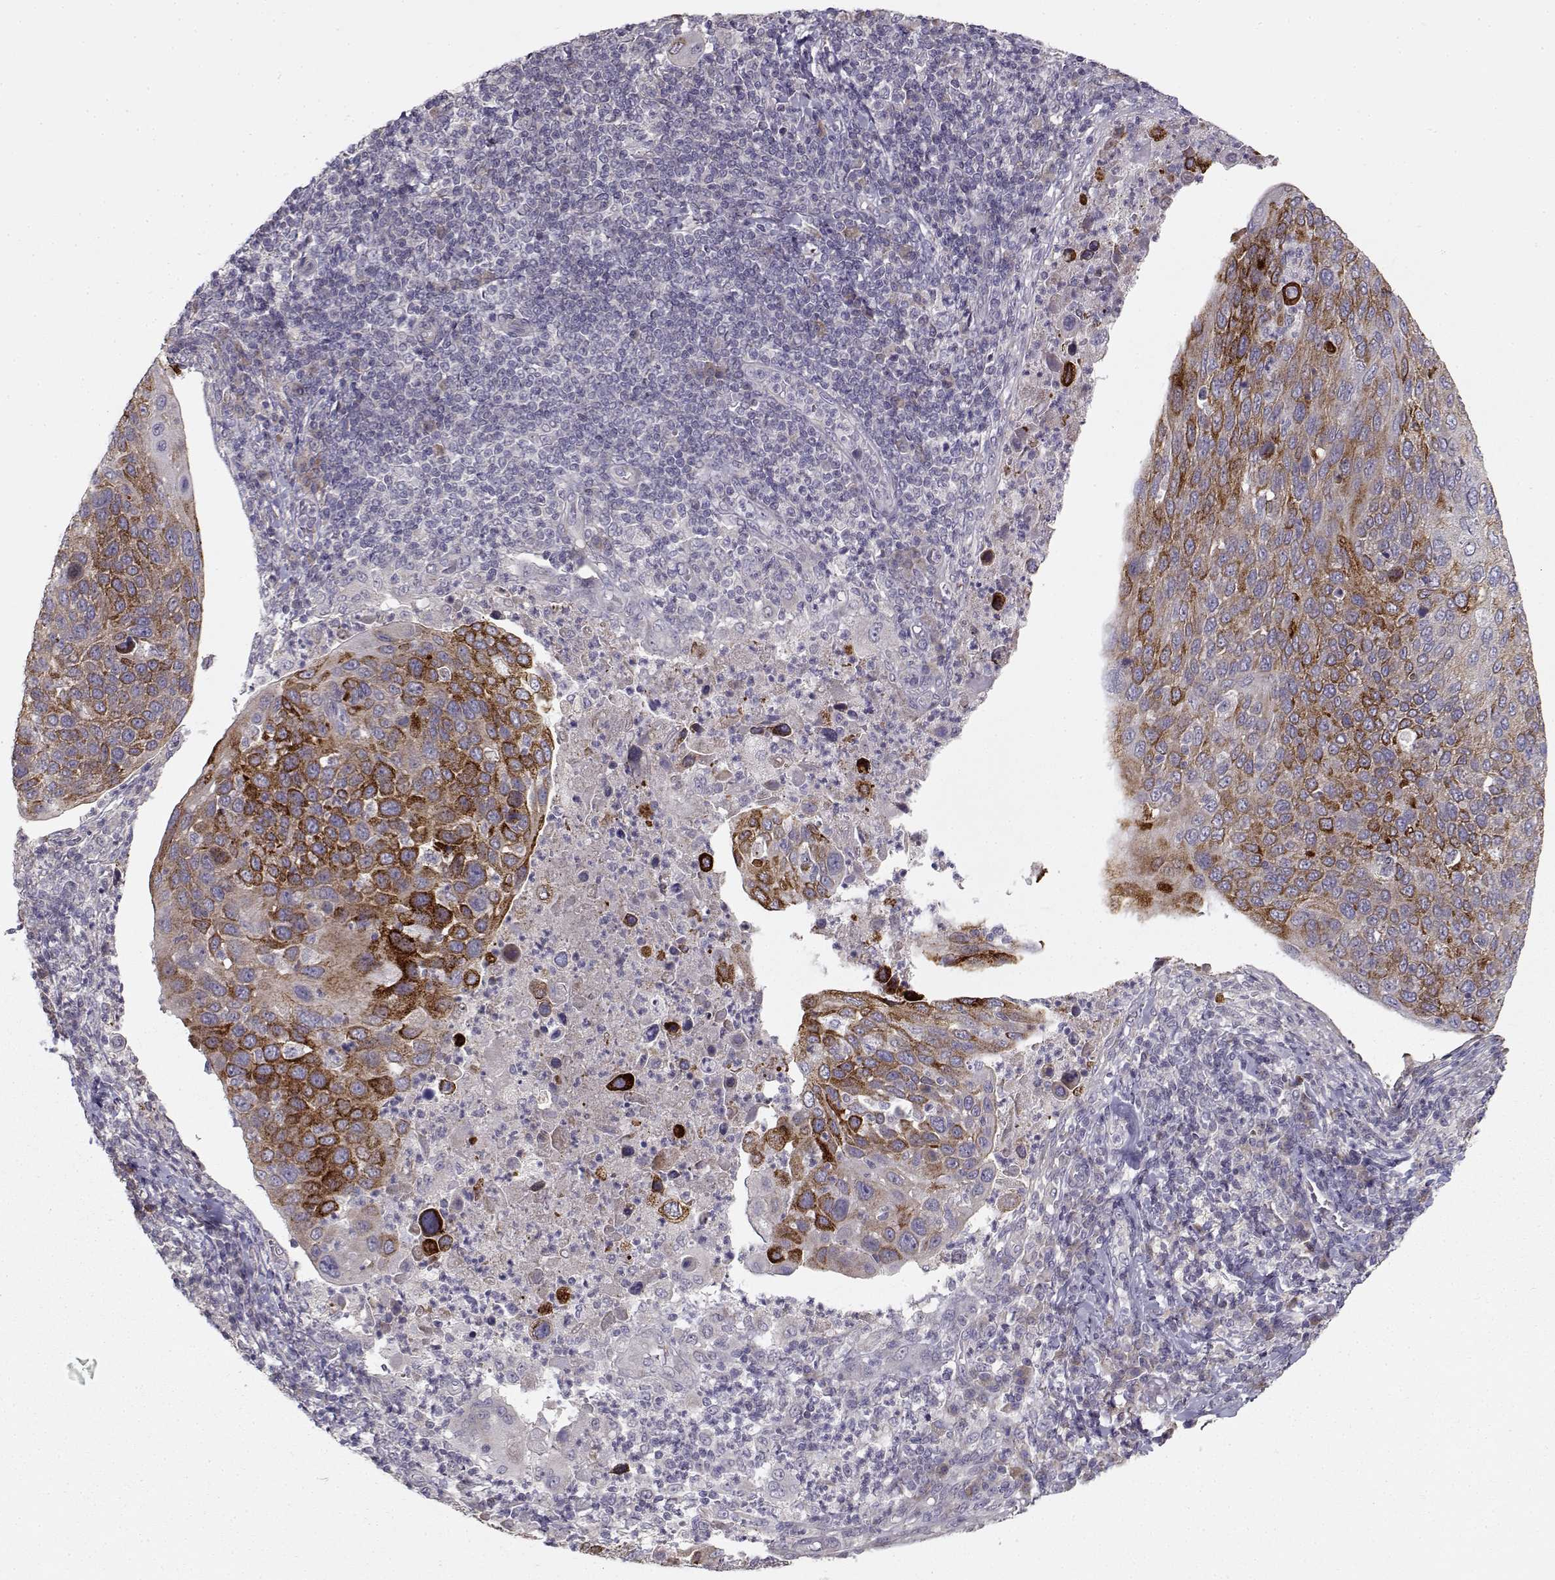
{"staining": {"intensity": "strong", "quantity": "<25%", "location": "cytoplasmic/membranous"}, "tissue": "cervical cancer", "cell_type": "Tumor cells", "image_type": "cancer", "snomed": [{"axis": "morphology", "description": "Squamous cell carcinoma, NOS"}, {"axis": "topography", "description": "Cervix"}], "caption": "A brown stain highlights strong cytoplasmic/membranous expression of a protein in cervical cancer (squamous cell carcinoma) tumor cells.", "gene": "ENTPD8", "patient": {"sex": "female", "age": 54}}